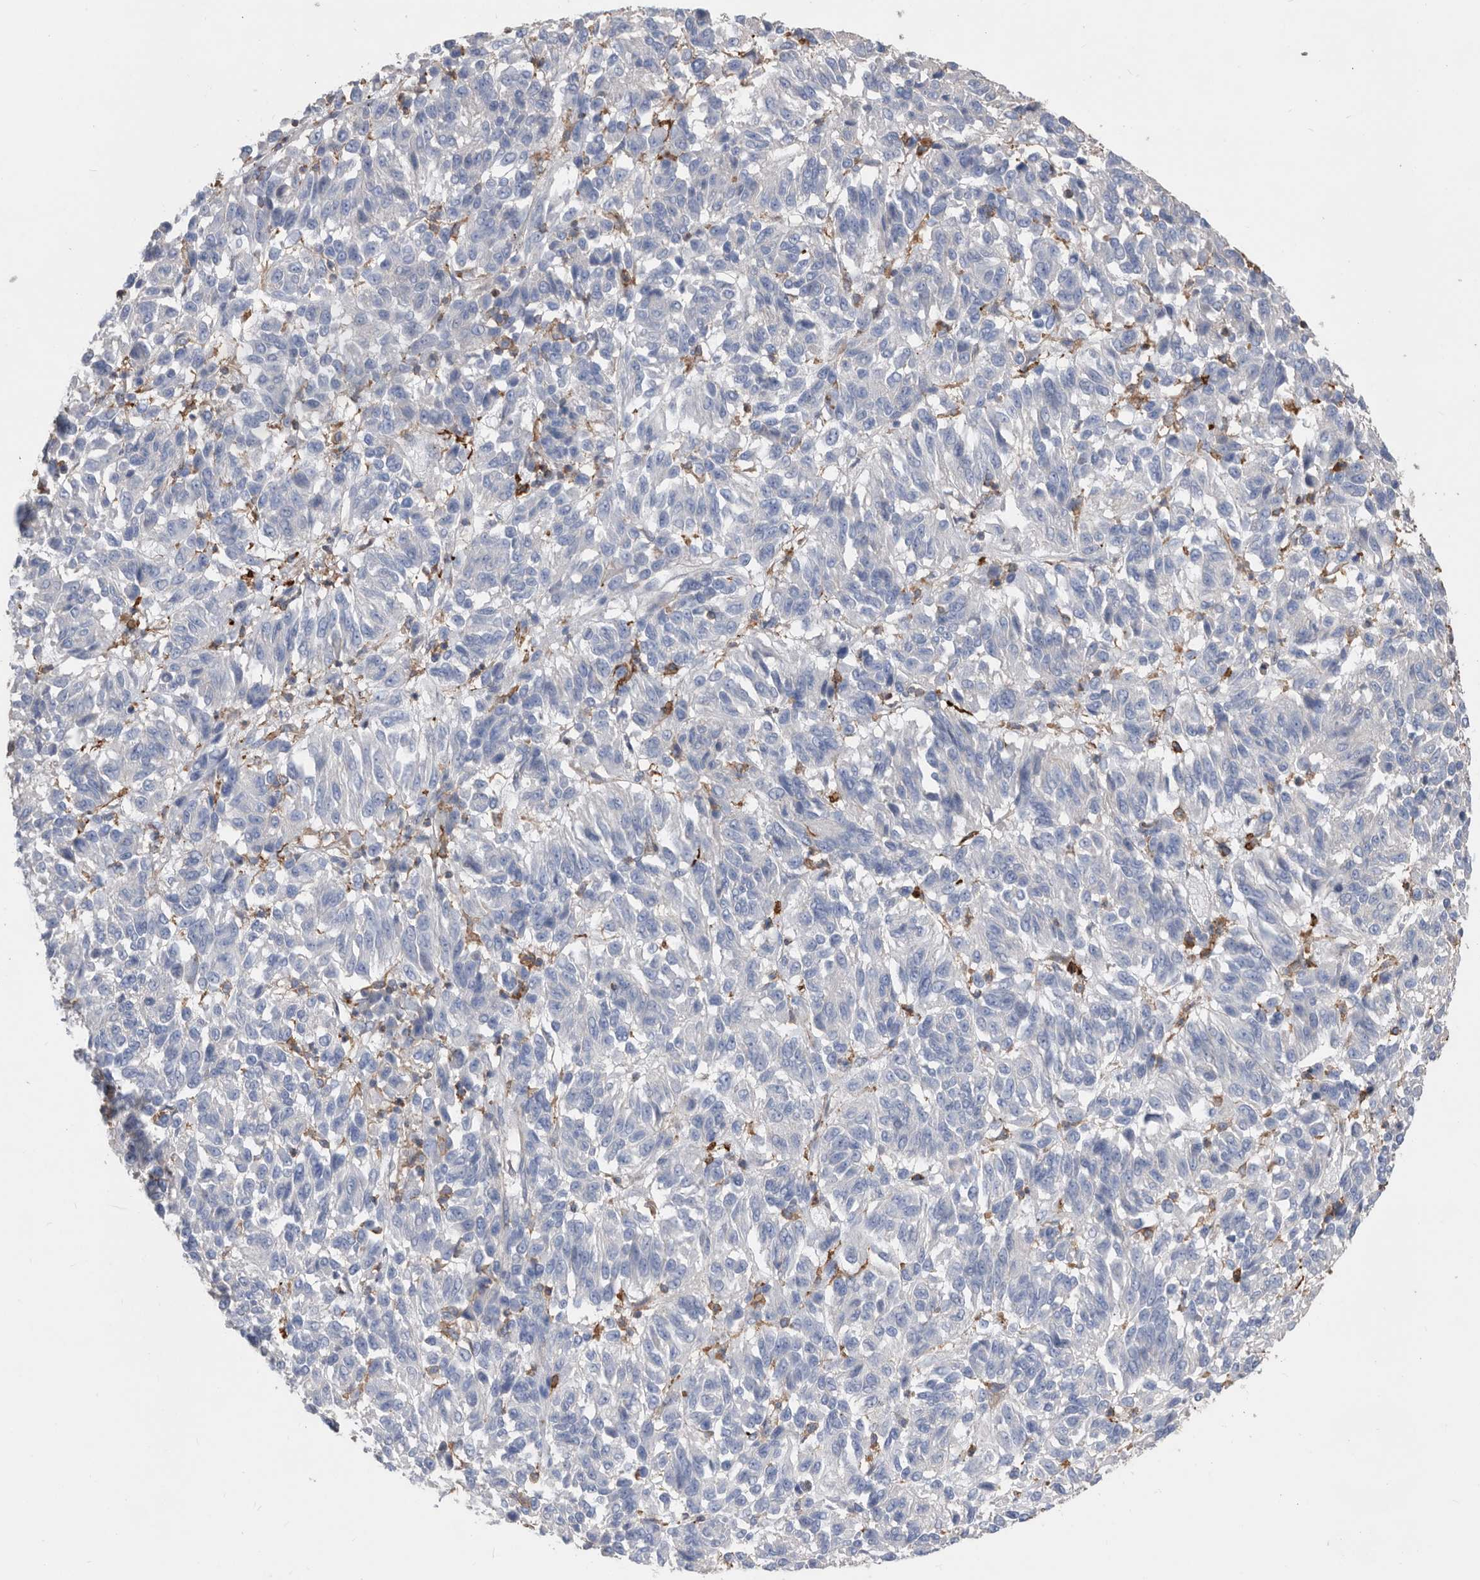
{"staining": {"intensity": "negative", "quantity": "none", "location": "none"}, "tissue": "melanoma", "cell_type": "Tumor cells", "image_type": "cancer", "snomed": [{"axis": "morphology", "description": "Malignant melanoma, Metastatic site"}, {"axis": "topography", "description": "Lung"}], "caption": "Melanoma stained for a protein using immunohistochemistry (IHC) exhibits no expression tumor cells.", "gene": "MS4A4A", "patient": {"sex": "male", "age": 64}}